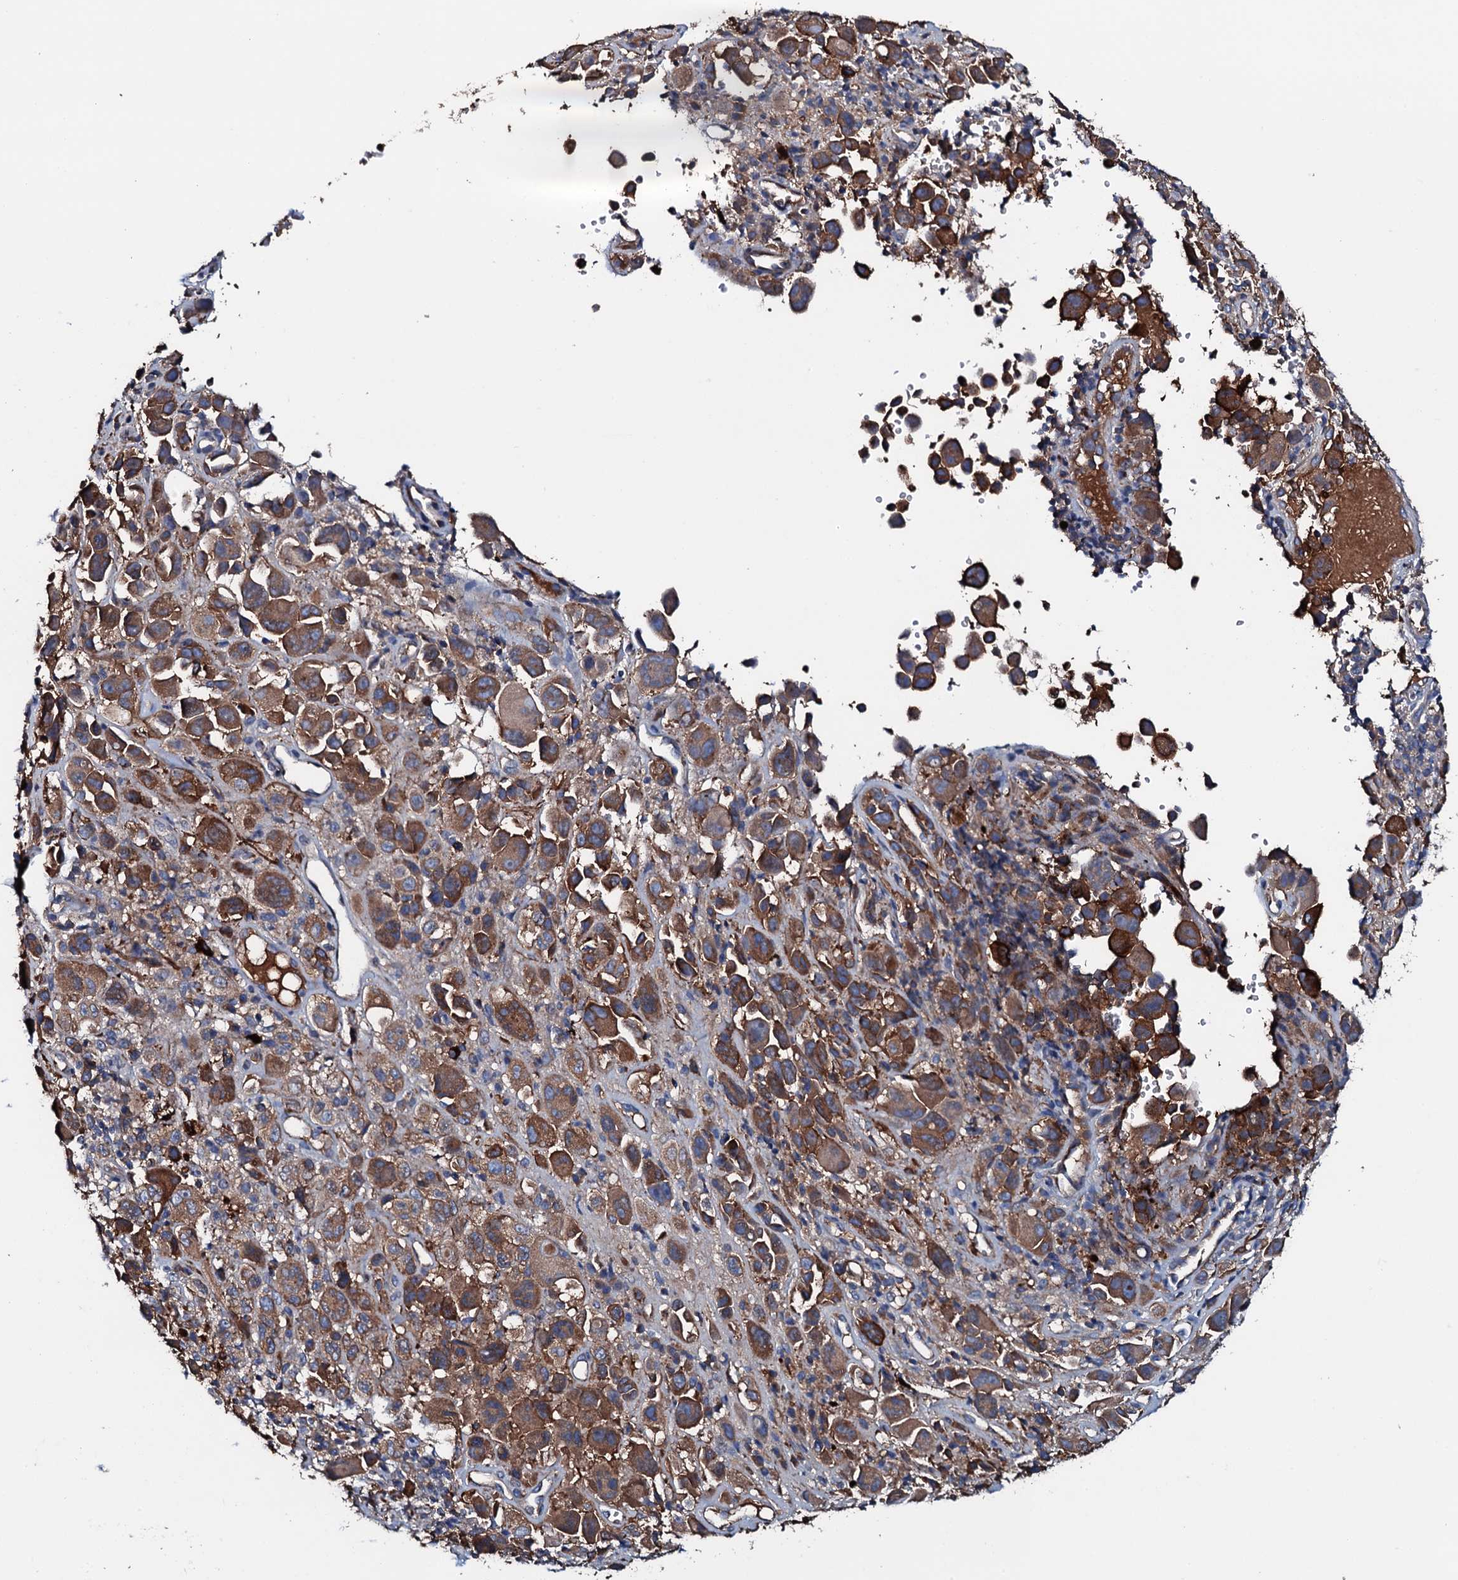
{"staining": {"intensity": "moderate", "quantity": "25%-75%", "location": "cytoplasmic/membranous"}, "tissue": "melanoma", "cell_type": "Tumor cells", "image_type": "cancer", "snomed": [{"axis": "morphology", "description": "Malignant melanoma, NOS"}, {"axis": "topography", "description": "Skin of trunk"}], "caption": "Protein expression analysis of human malignant melanoma reveals moderate cytoplasmic/membranous positivity in about 25%-75% of tumor cells.", "gene": "NEK1", "patient": {"sex": "male", "age": 71}}